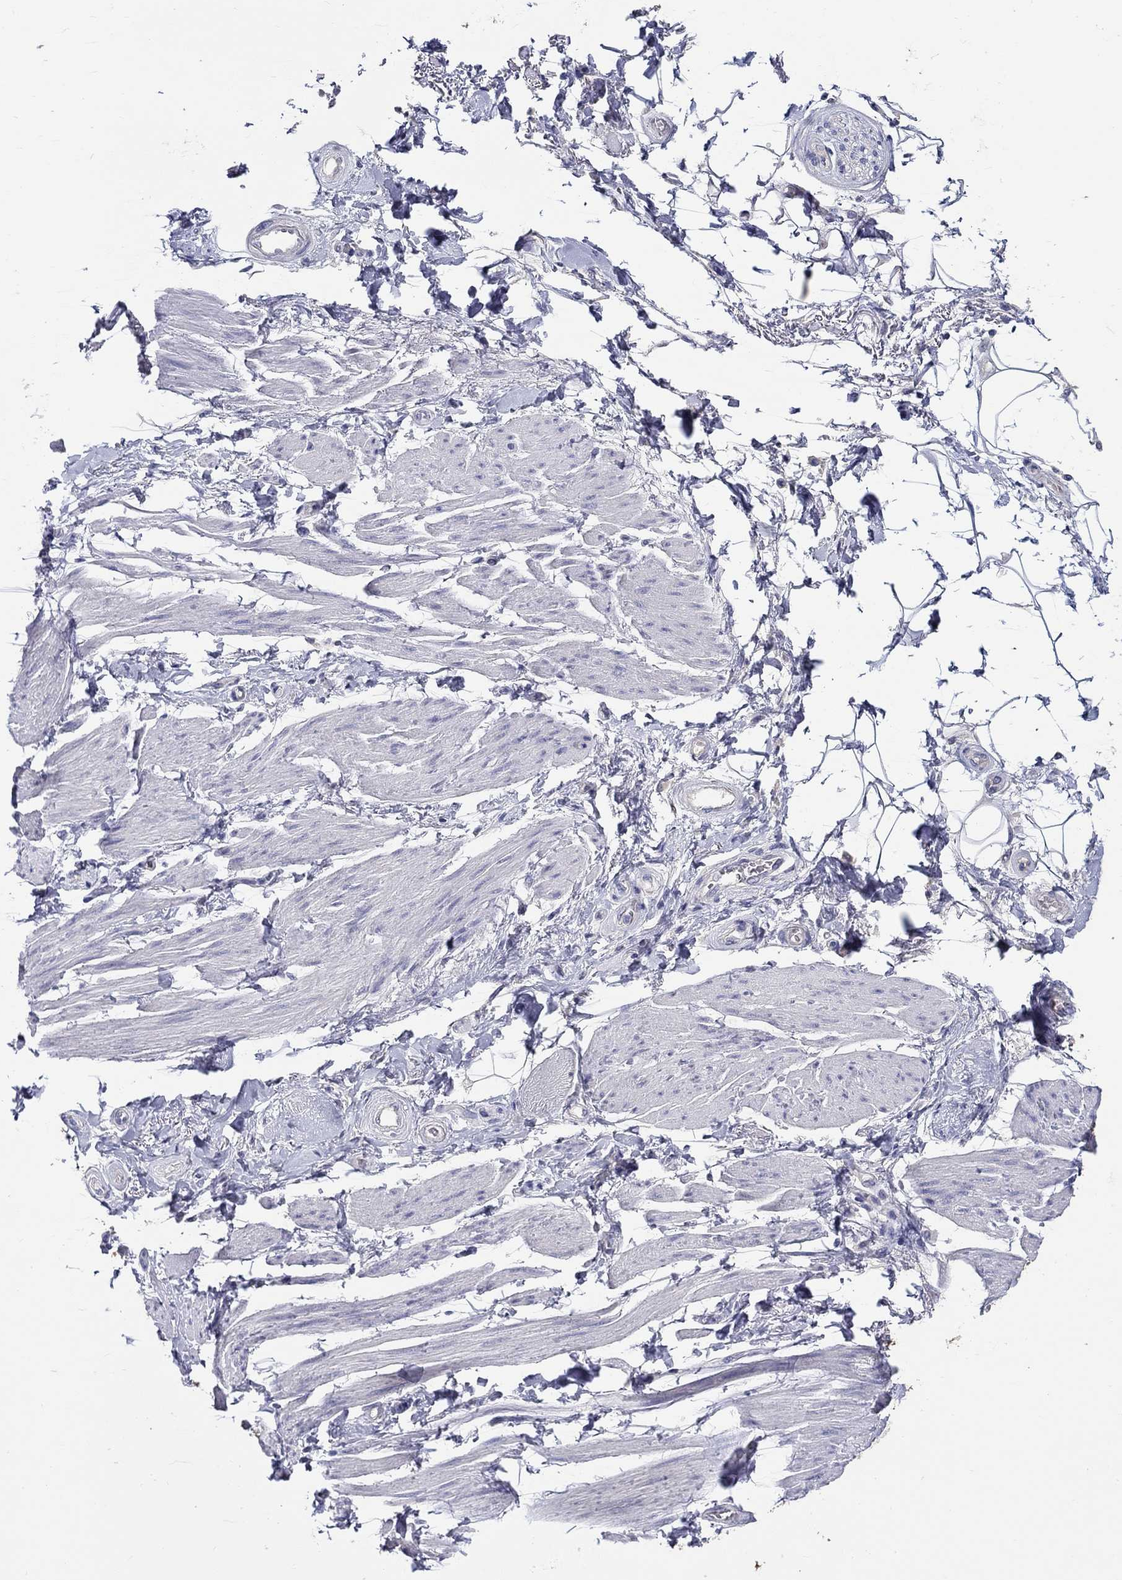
{"staining": {"intensity": "negative", "quantity": "none", "location": "none"}, "tissue": "adipose tissue", "cell_type": "Adipocytes", "image_type": "normal", "snomed": [{"axis": "morphology", "description": "Normal tissue, NOS"}, {"axis": "topography", "description": "Skeletal muscle"}, {"axis": "topography", "description": "Anal"}, {"axis": "topography", "description": "Peripheral nerve tissue"}], "caption": "DAB (3,3'-diaminobenzidine) immunohistochemical staining of unremarkable human adipose tissue shows no significant expression in adipocytes.", "gene": "SLC30A3", "patient": {"sex": "male", "age": 53}}